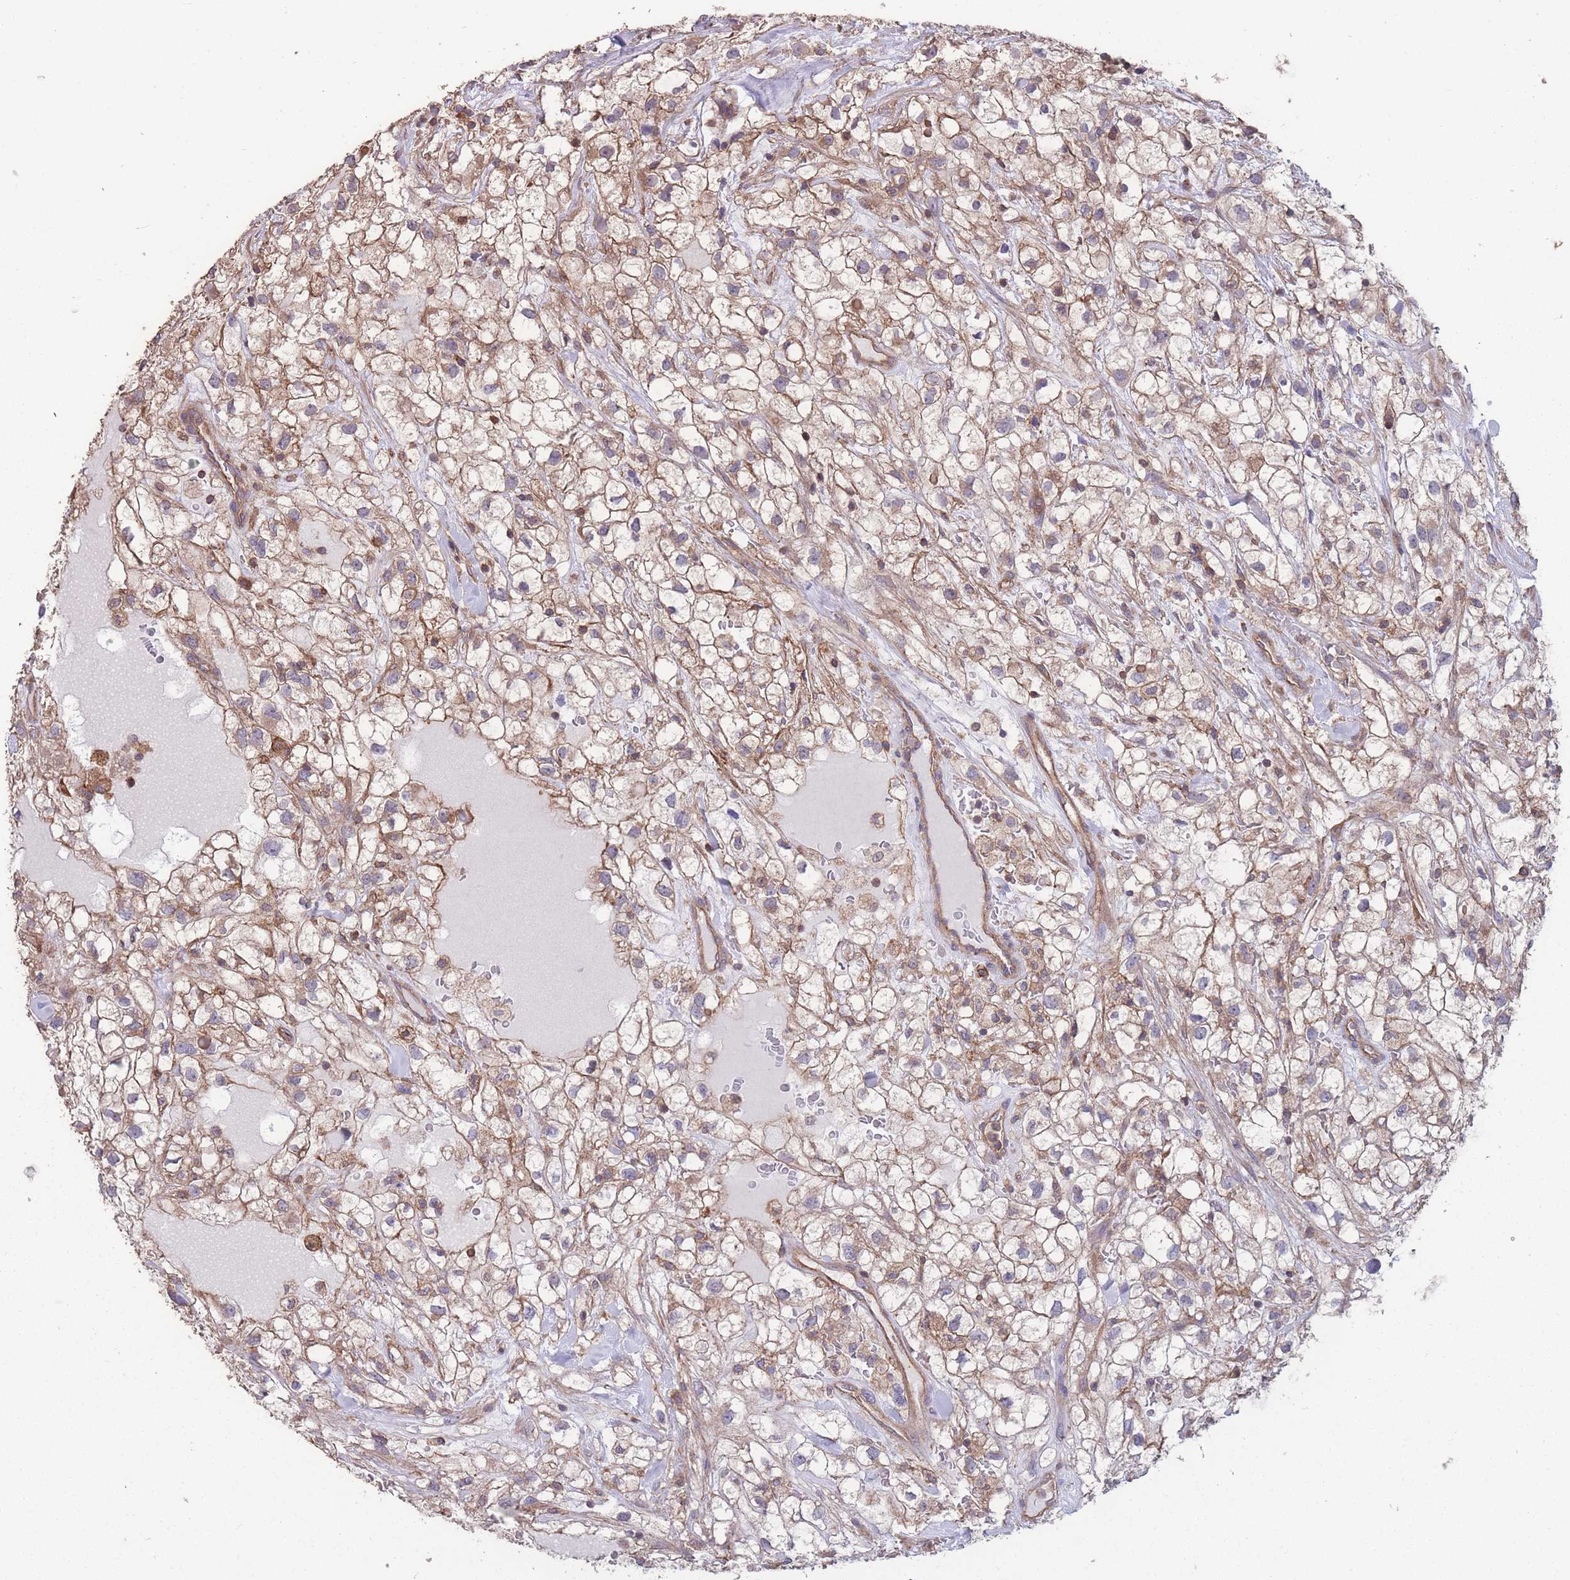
{"staining": {"intensity": "moderate", "quantity": ">75%", "location": "cytoplasmic/membranous"}, "tissue": "renal cancer", "cell_type": "Tumor cells", "image_type": "cancer", "snomed": [{"axis": "morphology", "description": "Adenocarcinoma, NOS"}, {"axis": "topography", "description": "Kidney"}], "caption": "Human adenocarcinoma (renal) stained with a brown dye displays moderate cytoplasmic/membranous positive staining in about >75% of tumor cells.", "gene": "NUDT21", "patient": {"sex": "male", "age": 59}}